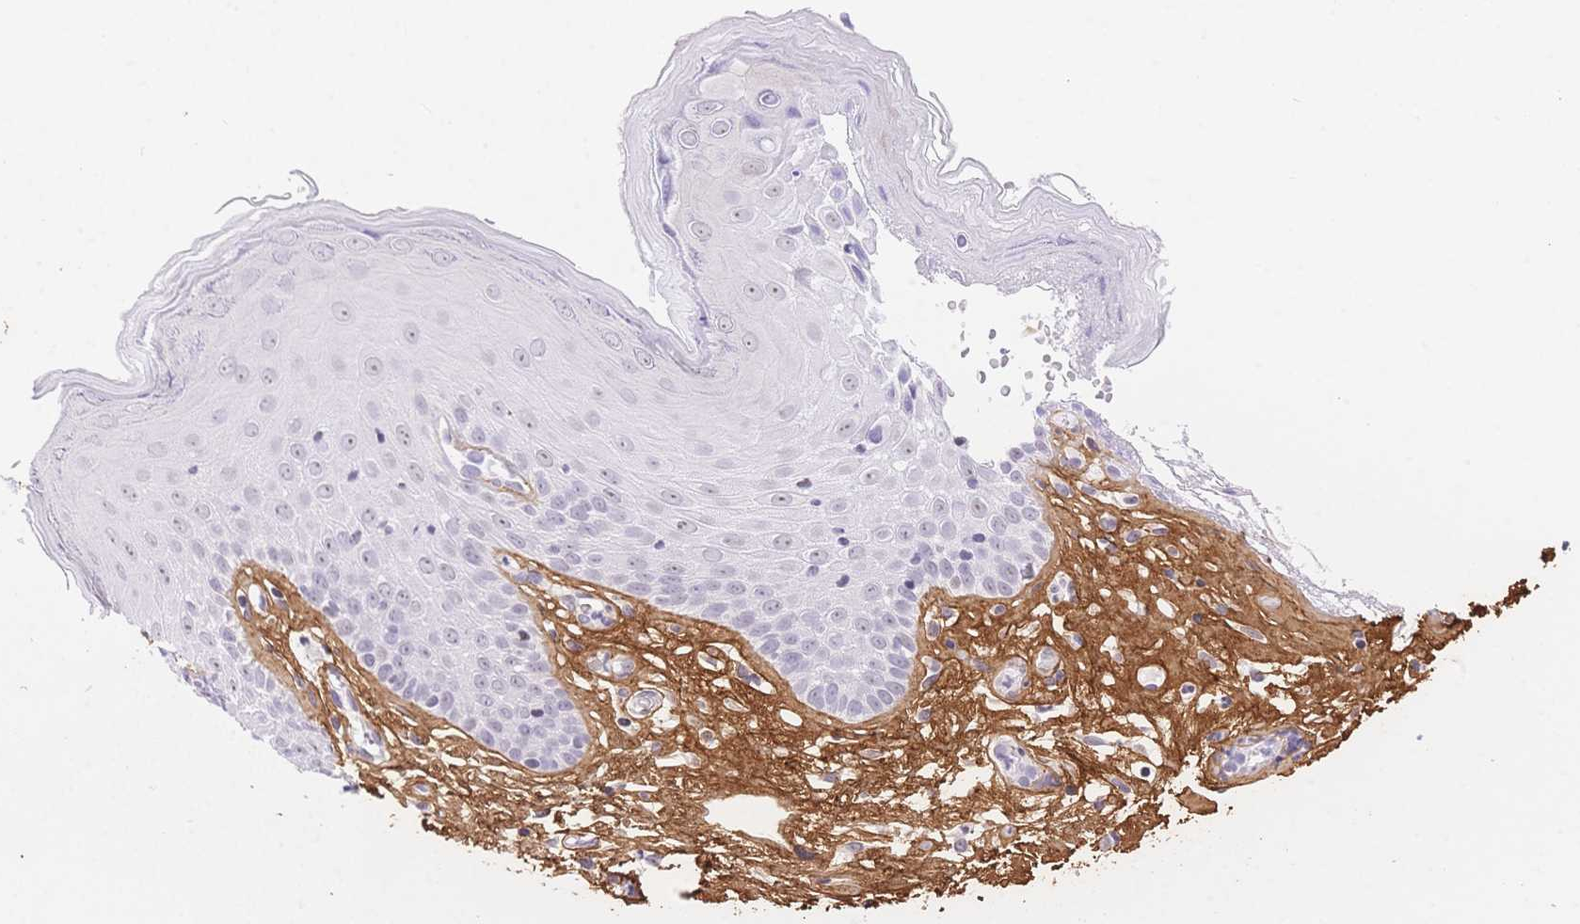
{"staining": {"intensity": "moderate", "quantity": "<25%", "location": "nuclear"}, "tissue": "skin", "cell_type": "Epidermal cells", "image_type": "normal", "snomed": [{"axis": "morphology", "description": "Normal tissue, NOS"}, {"axis": "topography", "description": "Vulva"}], "caption": "A high-resolution image shows immunohistochemistry (IHC) staining of unremarkable skin, which demonstrates moderate nuclear positivity in about <25% of epidermal cells. The staining is performed using DAB brown chromogen to label protein expression. The nuclei are counter-stained blue using hematoxylin.", "gene": "PDZD2", "patient": {"sex": "female", "age": 68}}